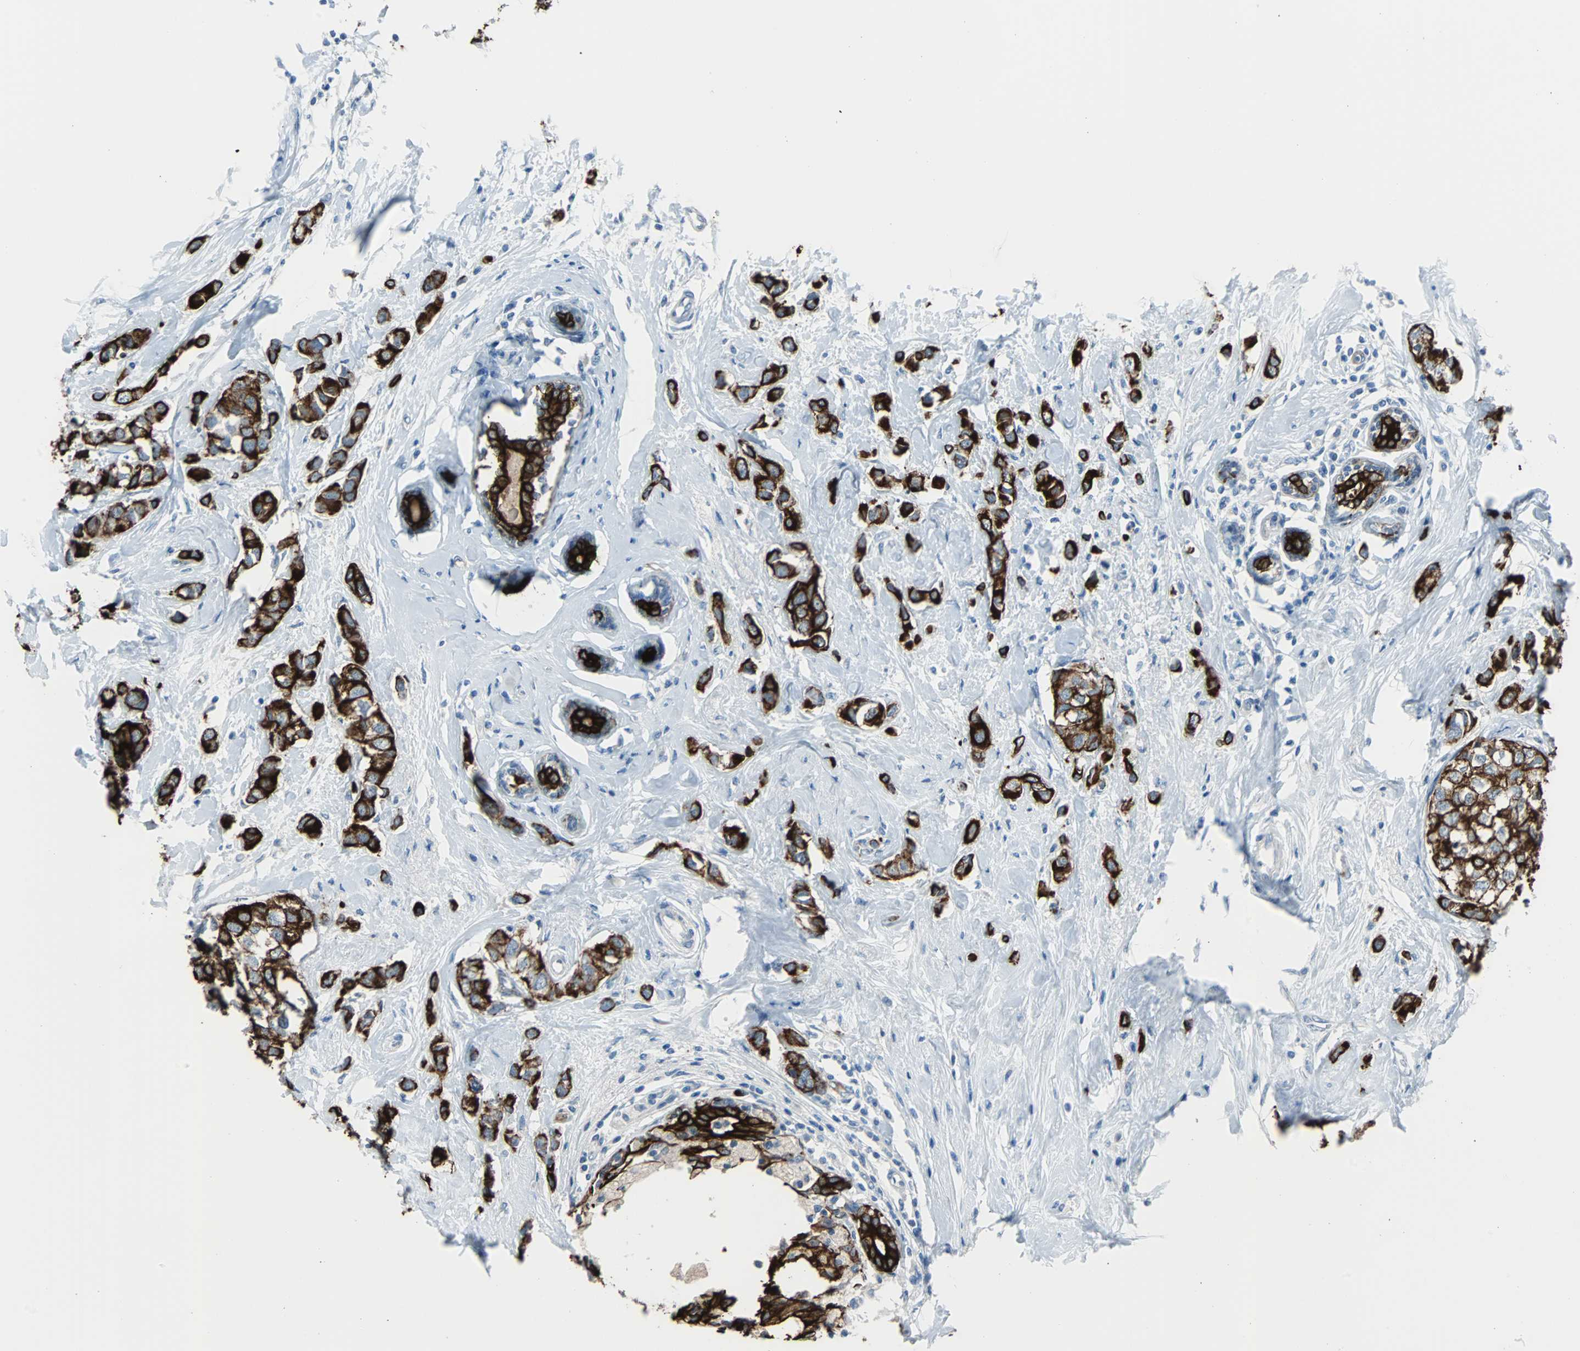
{"staining": {"intensity": "strong", "quantity": ">75%", "location": "cytoplasmic/membranous"}, "tissue": "breast cancer", "cell_type": "Tumor cells", "image_type": "cancer", "snomed": [{"axis": "morphology", "description": "Duct carcinoma"}, {"axis": "topography", "description": "Breast"}], "caption": "Strong cytoplasmic/membranous protein expression is present in approximately >75% of tumor cells in breast intraductal carcinoma.", "gene": "KRT7", "patient": {"sex": "female", "age": 50}}